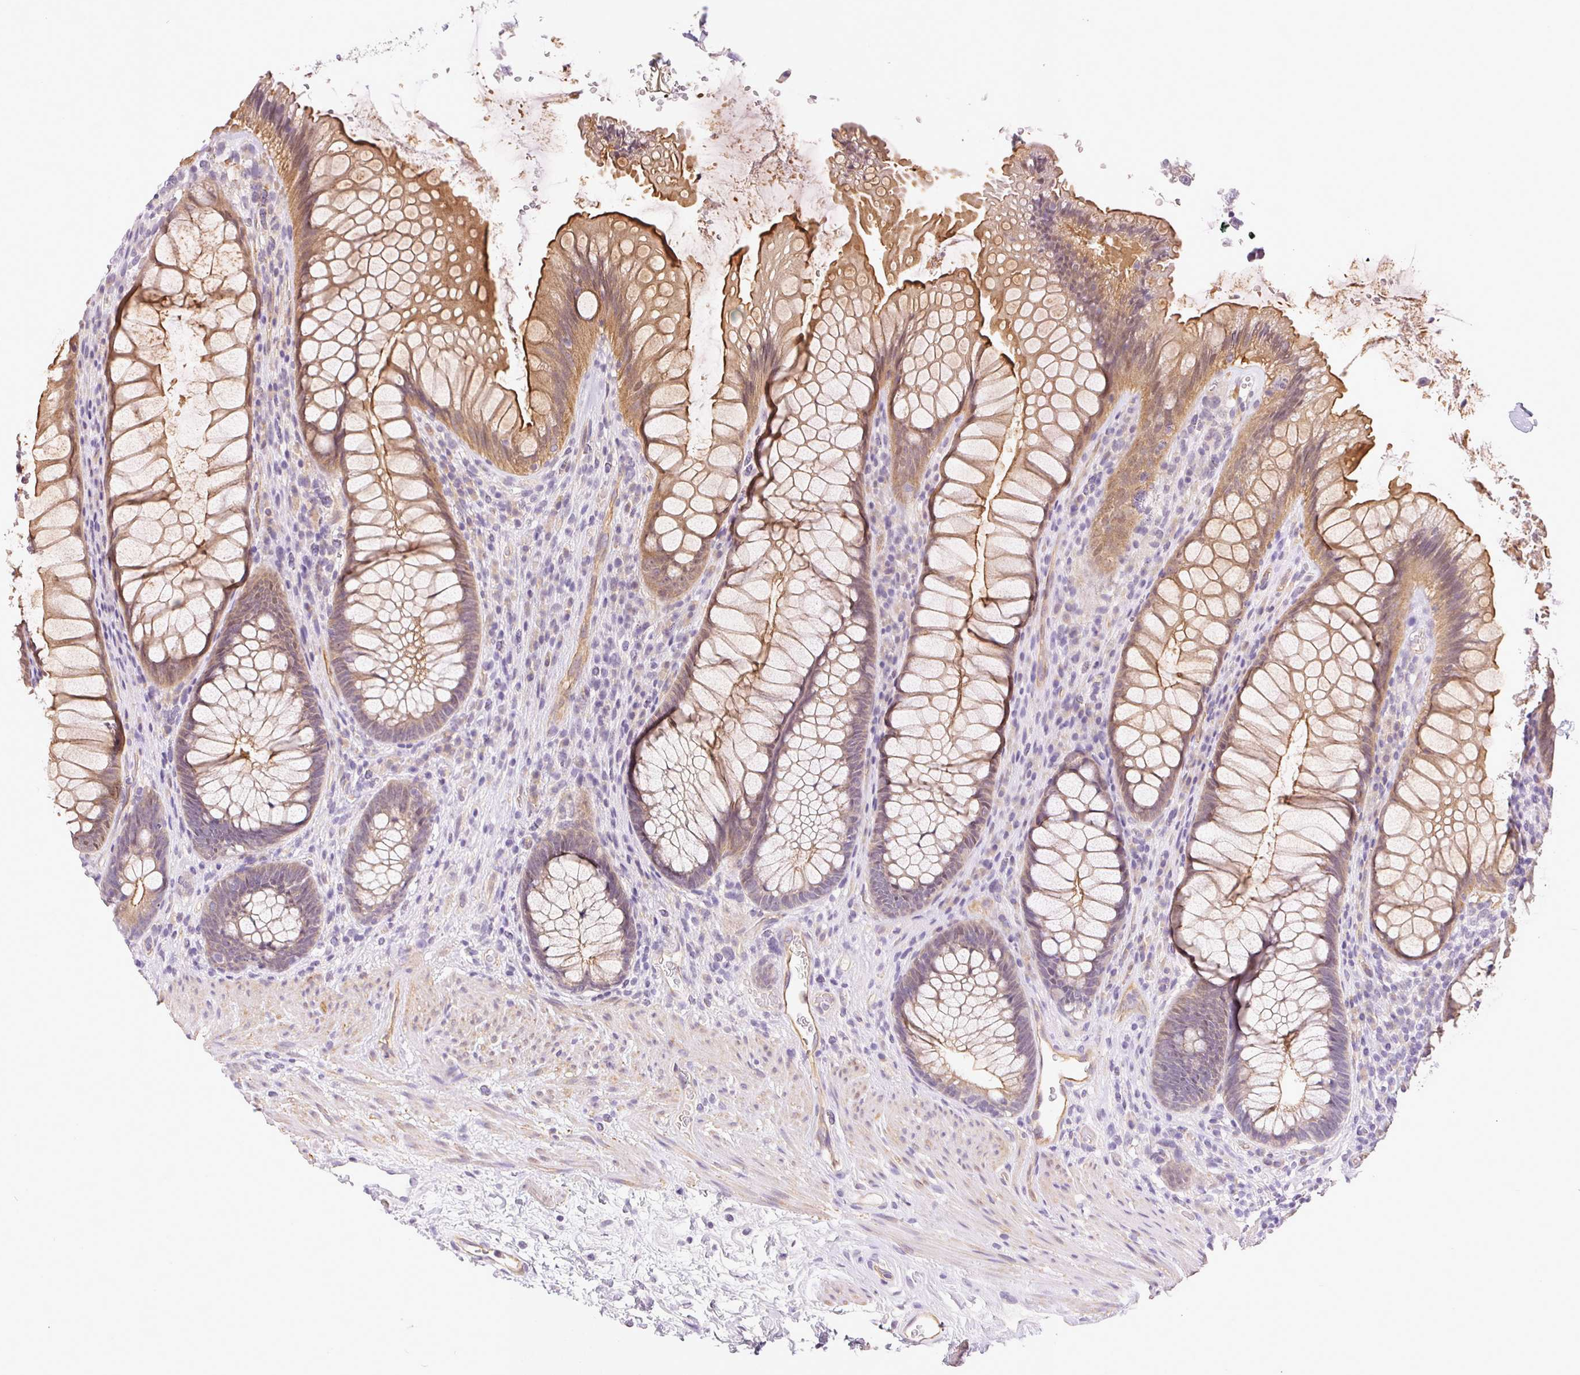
{"staining": {"intensity": "strong", "quantity": "25%-75%", "location": "cytoplasmic/membranous"}, "tissue": "rectum", "cell_type": "Glandular cells", "image_type": "normal", "snomed": [{"axis": "morphology", "description": "Normal tissue, NOS"}, {"axis": "topography", "description": "Smooth muscle"}, {"axis": "topography", "description": "Rectum"}], "caption": "Immunohistochemistry (IHC) micrograph of benign human rectum stained for a protein (brown), which displays high levels of strong cytoplasmic/membranous positivity in about 25%-75% of glandular cells.", "gene": "CSN1S1", "patient": {"sex": "male", "age": 53}}